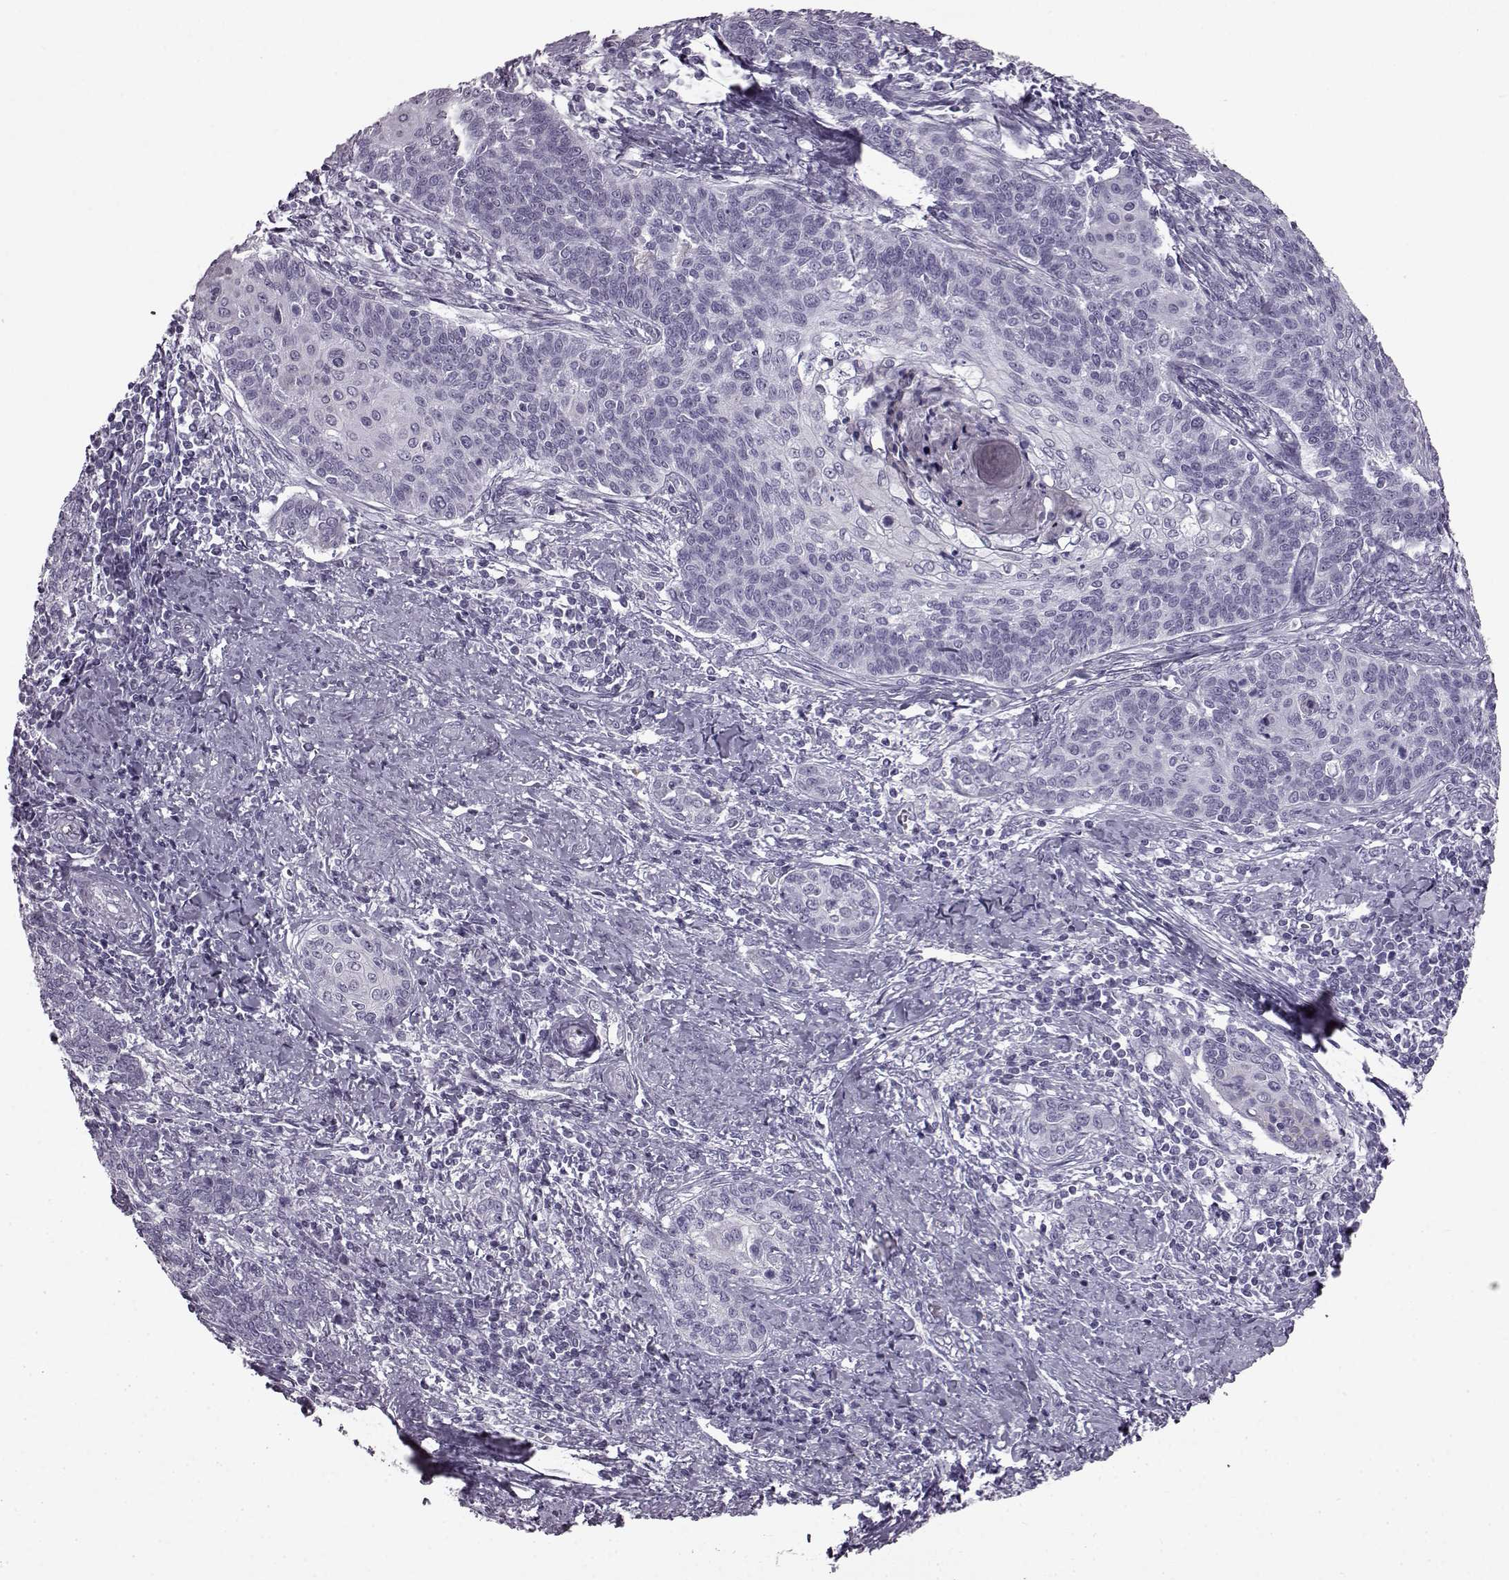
{"staining": {"intensity": "negative", "quantity": "none", "location": "none"}, "tissue": "cervical cancer", "cell_type": "Tumor cells", "image_type": "cancer", "snomed": [{"axis": "morphology", "description": "Squamous cell carcinoma, NOS"}, {"axis": "topography", "description": "Cervix"}], "caption": "Photomicrograph shows no significant protein positivity in tumor cells of cervical cancer.", "gene": "SLC28A2", "patient": {"sex": "female", "age": 39}}